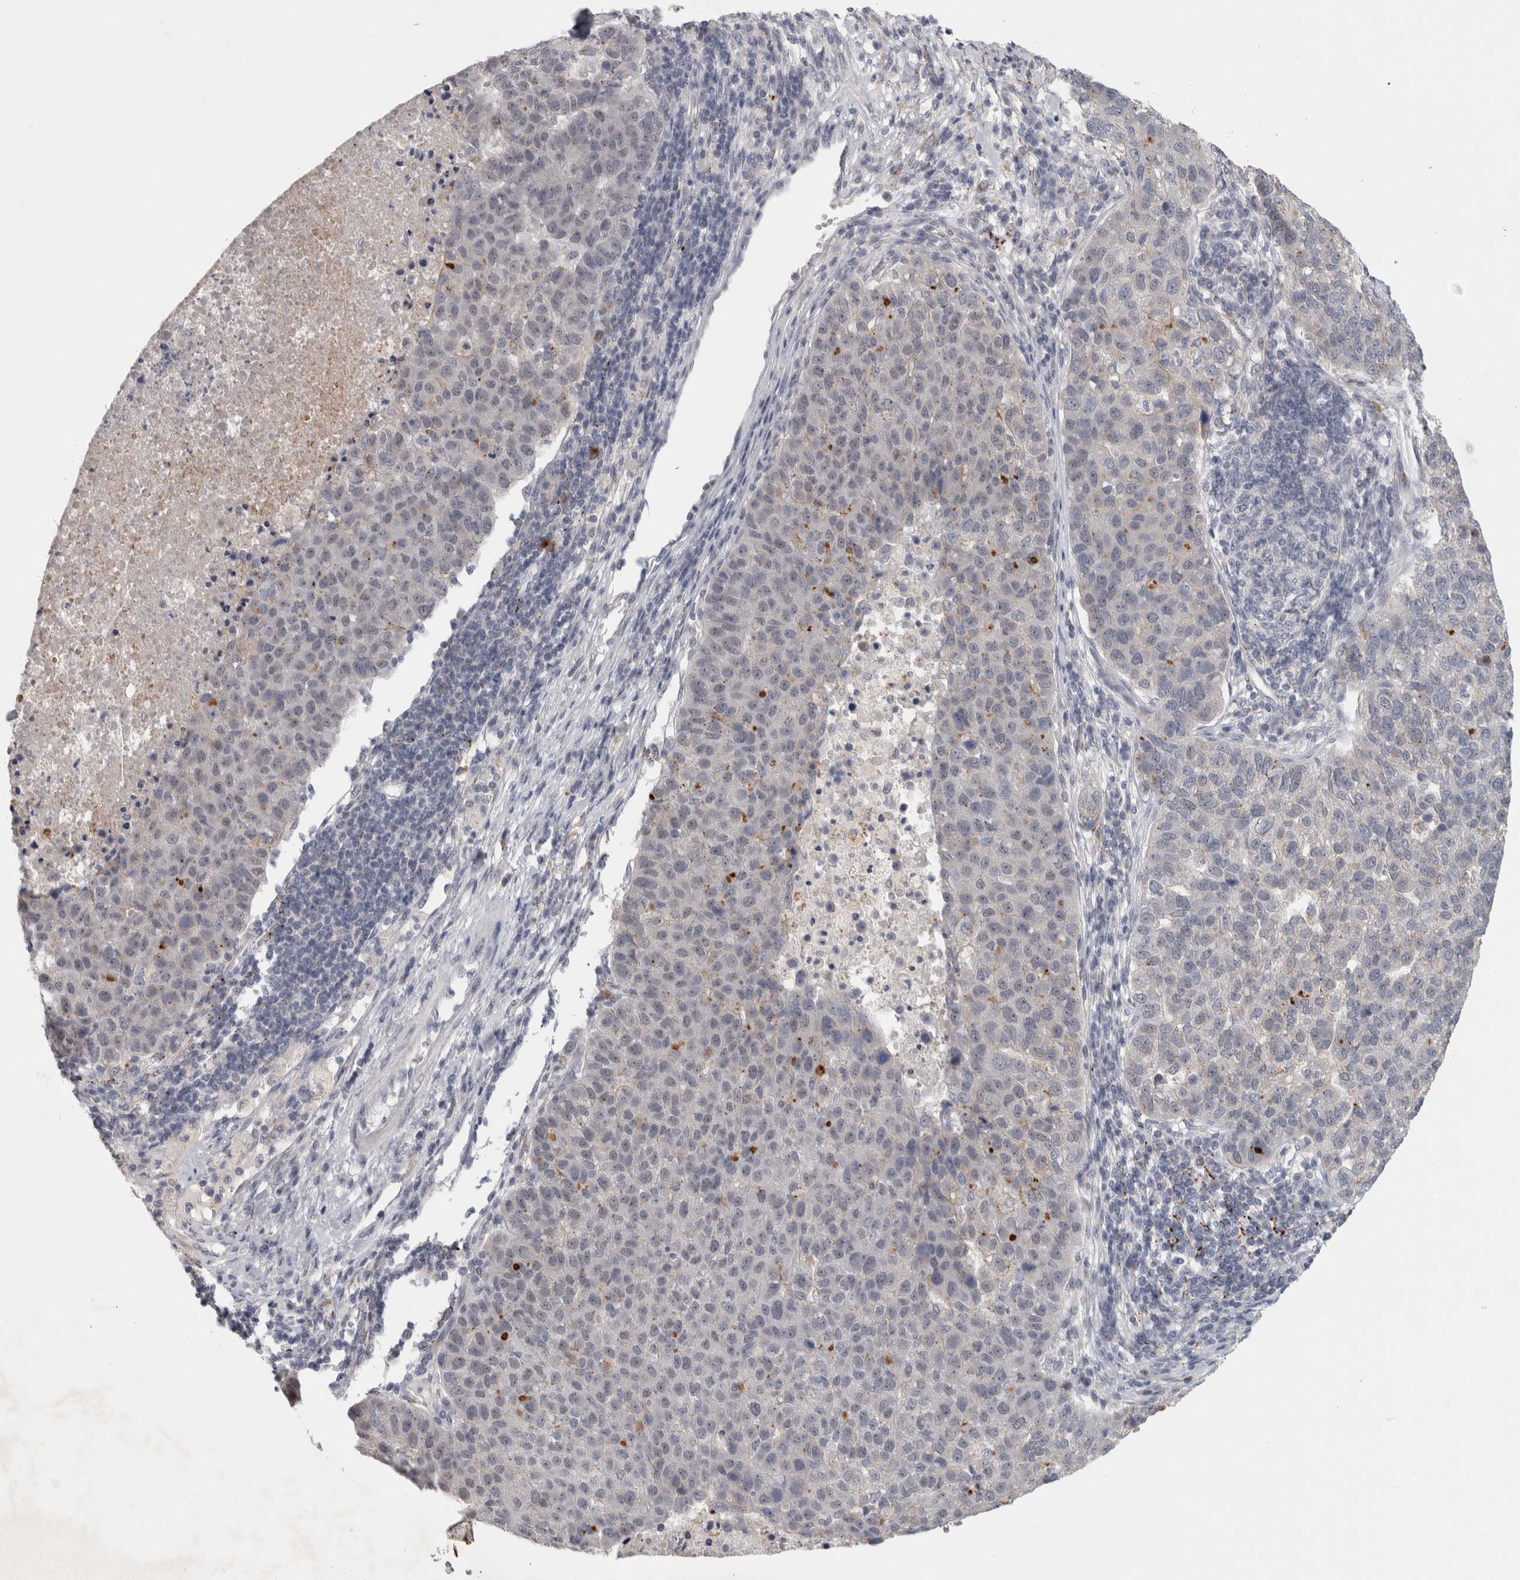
{"staining": {"intensity": "negative", "quantity": "none", "location": "none"}, "tissue": "pancreatic cancer", "cell_type": "Tumor cells", "image_type": "cancer", "snomed": [{"axis": "morphology", "description": "Adenocarcinoma, NOS"}, {"axis": "topography", "description": "Pancreas"}], "caption": "Immunohistochemistry (IHC) image of neoplastic tissue: human pancreatic cancer stained with DAB (3,3'-diaminobenzidine) displays no significant protein staining in tumor cells.", "gene": "NIPA1", "patient": {"sex": "female", "age": 61}}